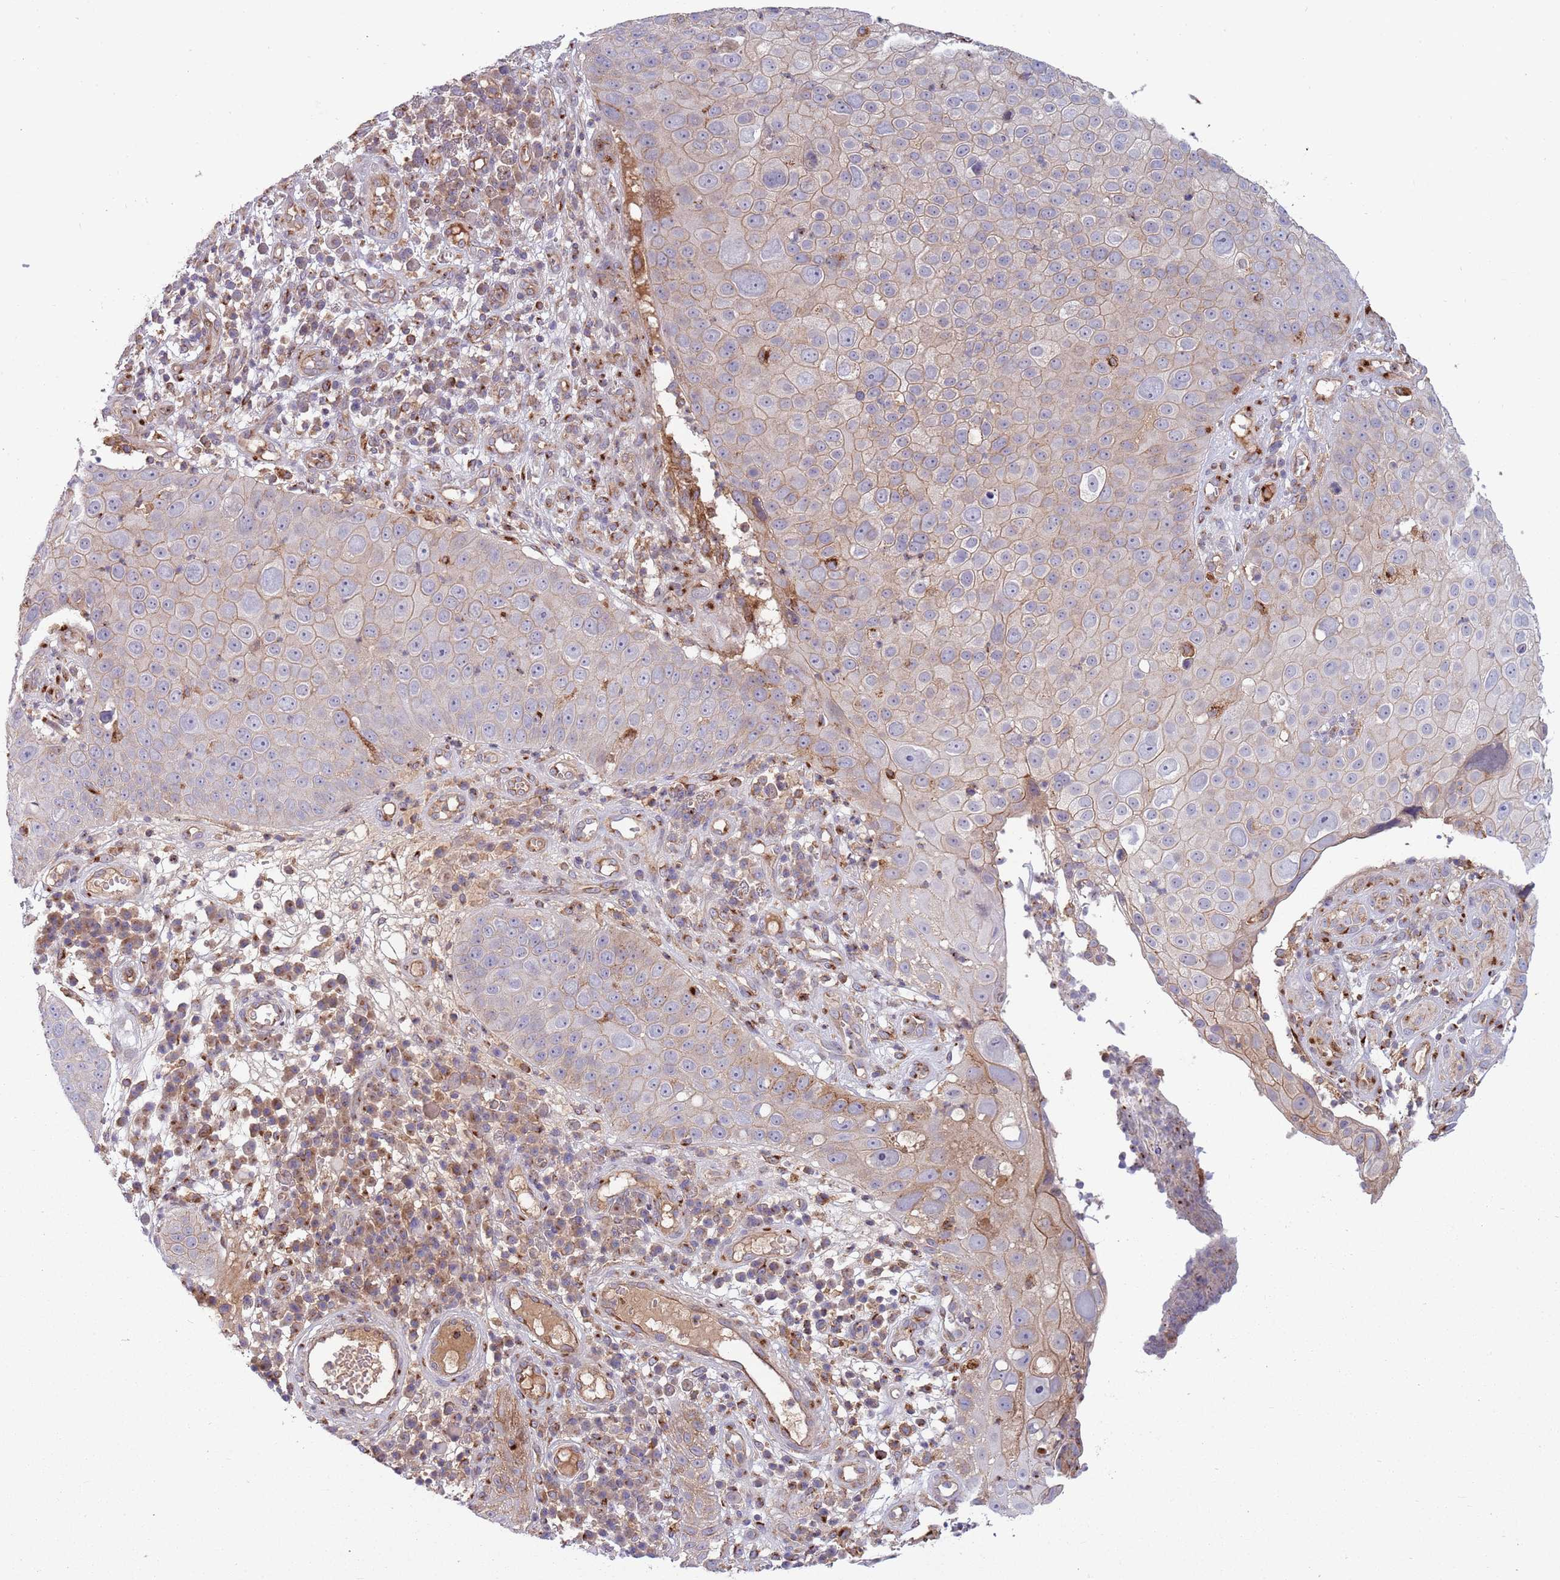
{"staining": {"intensity": "weak", "quantity": "<25%", "location": "cytoplasmic/membranous"}, "tissue": "skin cancer", "cell_type": "Tumor cells", "image_type": "cancer", "snomed": [{"axis": "morphology", "description": "Squamous cell carcinoma, NOS"}, {"axis": "topography", "description": "Skin"}], "caption": "Protein analysis of skin squamous cell carcinoma demonstrates no significant staining in tumor cells. (Stains: DAB (3,3'-diaminobenzidine) immunohistochemistry (IHC) with hematoxylin counter stain, Microscopy: brightfield microscopy at high magnification).", "gene": "BTBD7", "patient": {"sex": "male", "age": 71}}